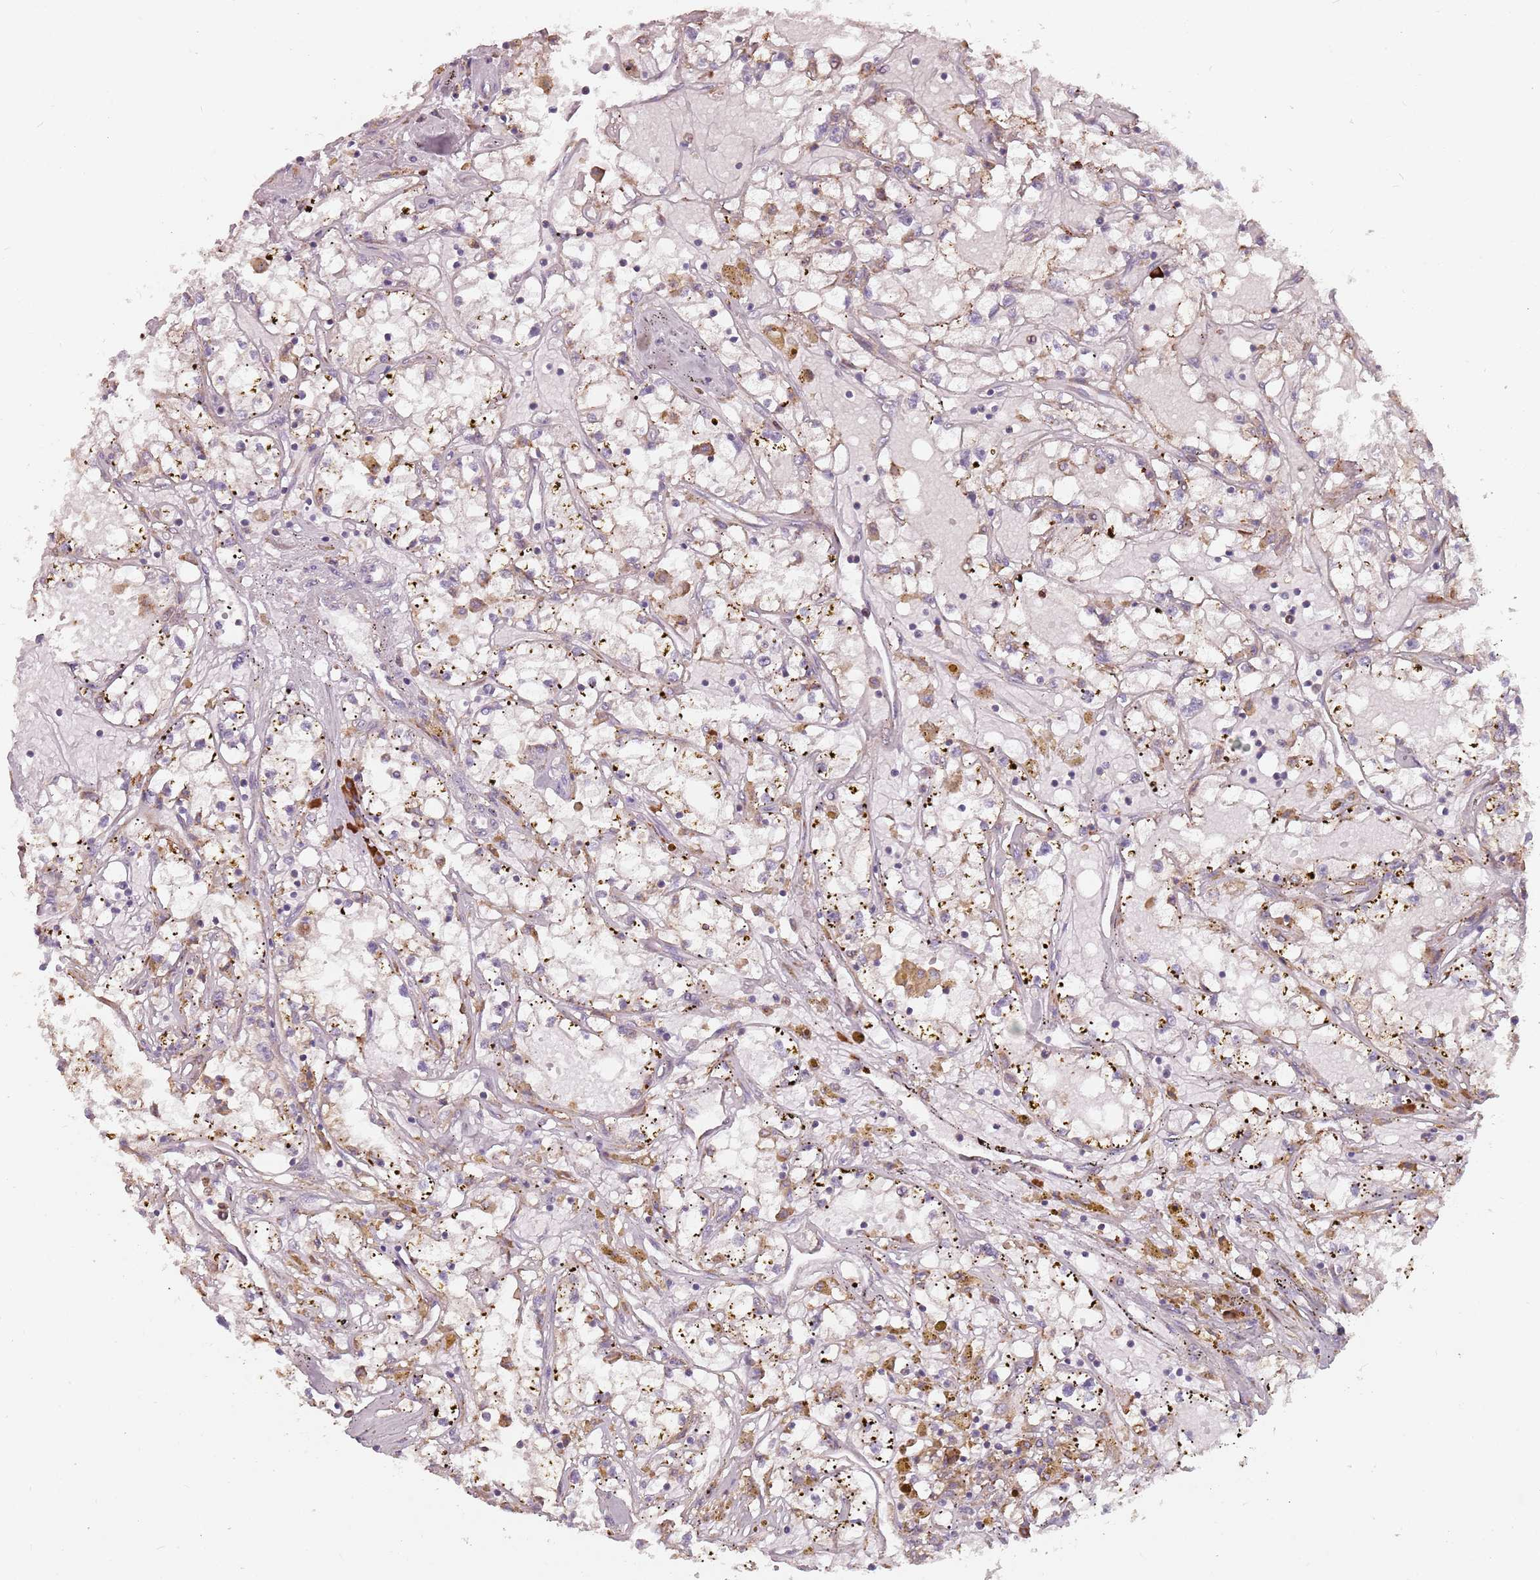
{"staining": {"intensity": "weak", "quantity": "<25%", "location": "cytoplasmic/membranous"}, "tissue": "renal cancer", "cell_type": "Tumor cells", "image_type": "cancer", "snomed": [{"axis": "morphology", "description": "Adenocarcinoma, NOS"}, {"axis": "topography", "description": "Kidney"}], "caption": "DAB (3,3'-diaminobenzidine) immunohistochemical staining of human renal cancer demonstrates no significant staining in tumor cells.", "gene": "RPS9", "patient": {"sex": "male", "age": 56}}